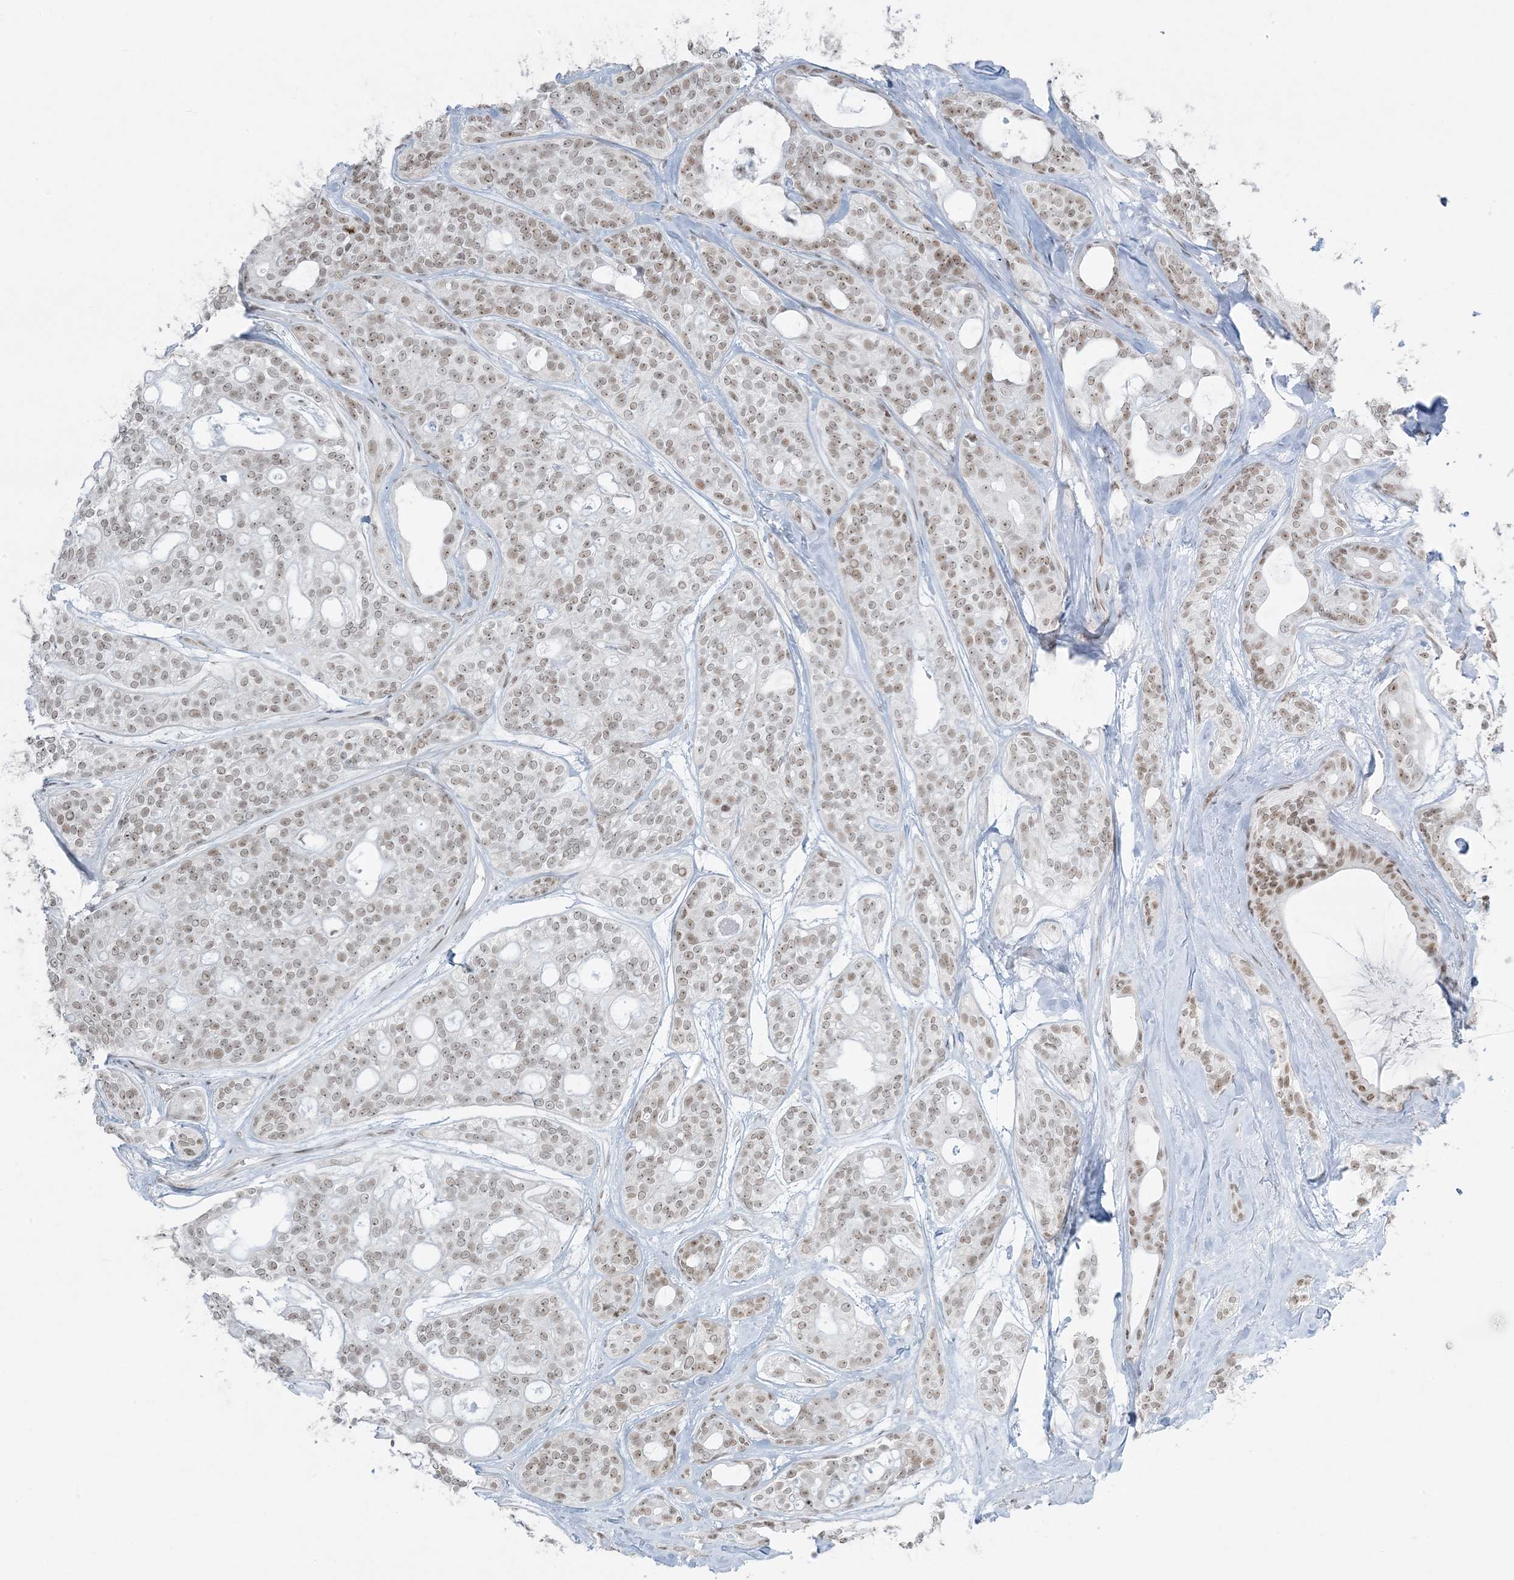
{"staining": {"intensity": "moderate", "quantity": "25%-75%", "location": "nuclear"}, "tissue": "head and neck cancer", "cell_type": "Tumor cells", "image_type": "cancer", "snomed": [{"axis": "morphology", "description": "Adenocarcinoma, NOS"}, {"axis": "topography", "description": "Head-Neck"}], "caption": "Moderate nuclear expression for a protein is identified in approximately 25%-75% of tumor cells of head and neck cancer using immunohistochemistry (IHC).", "gene": "ZNF787", "patient": {"sex": "male", "age": 66}}